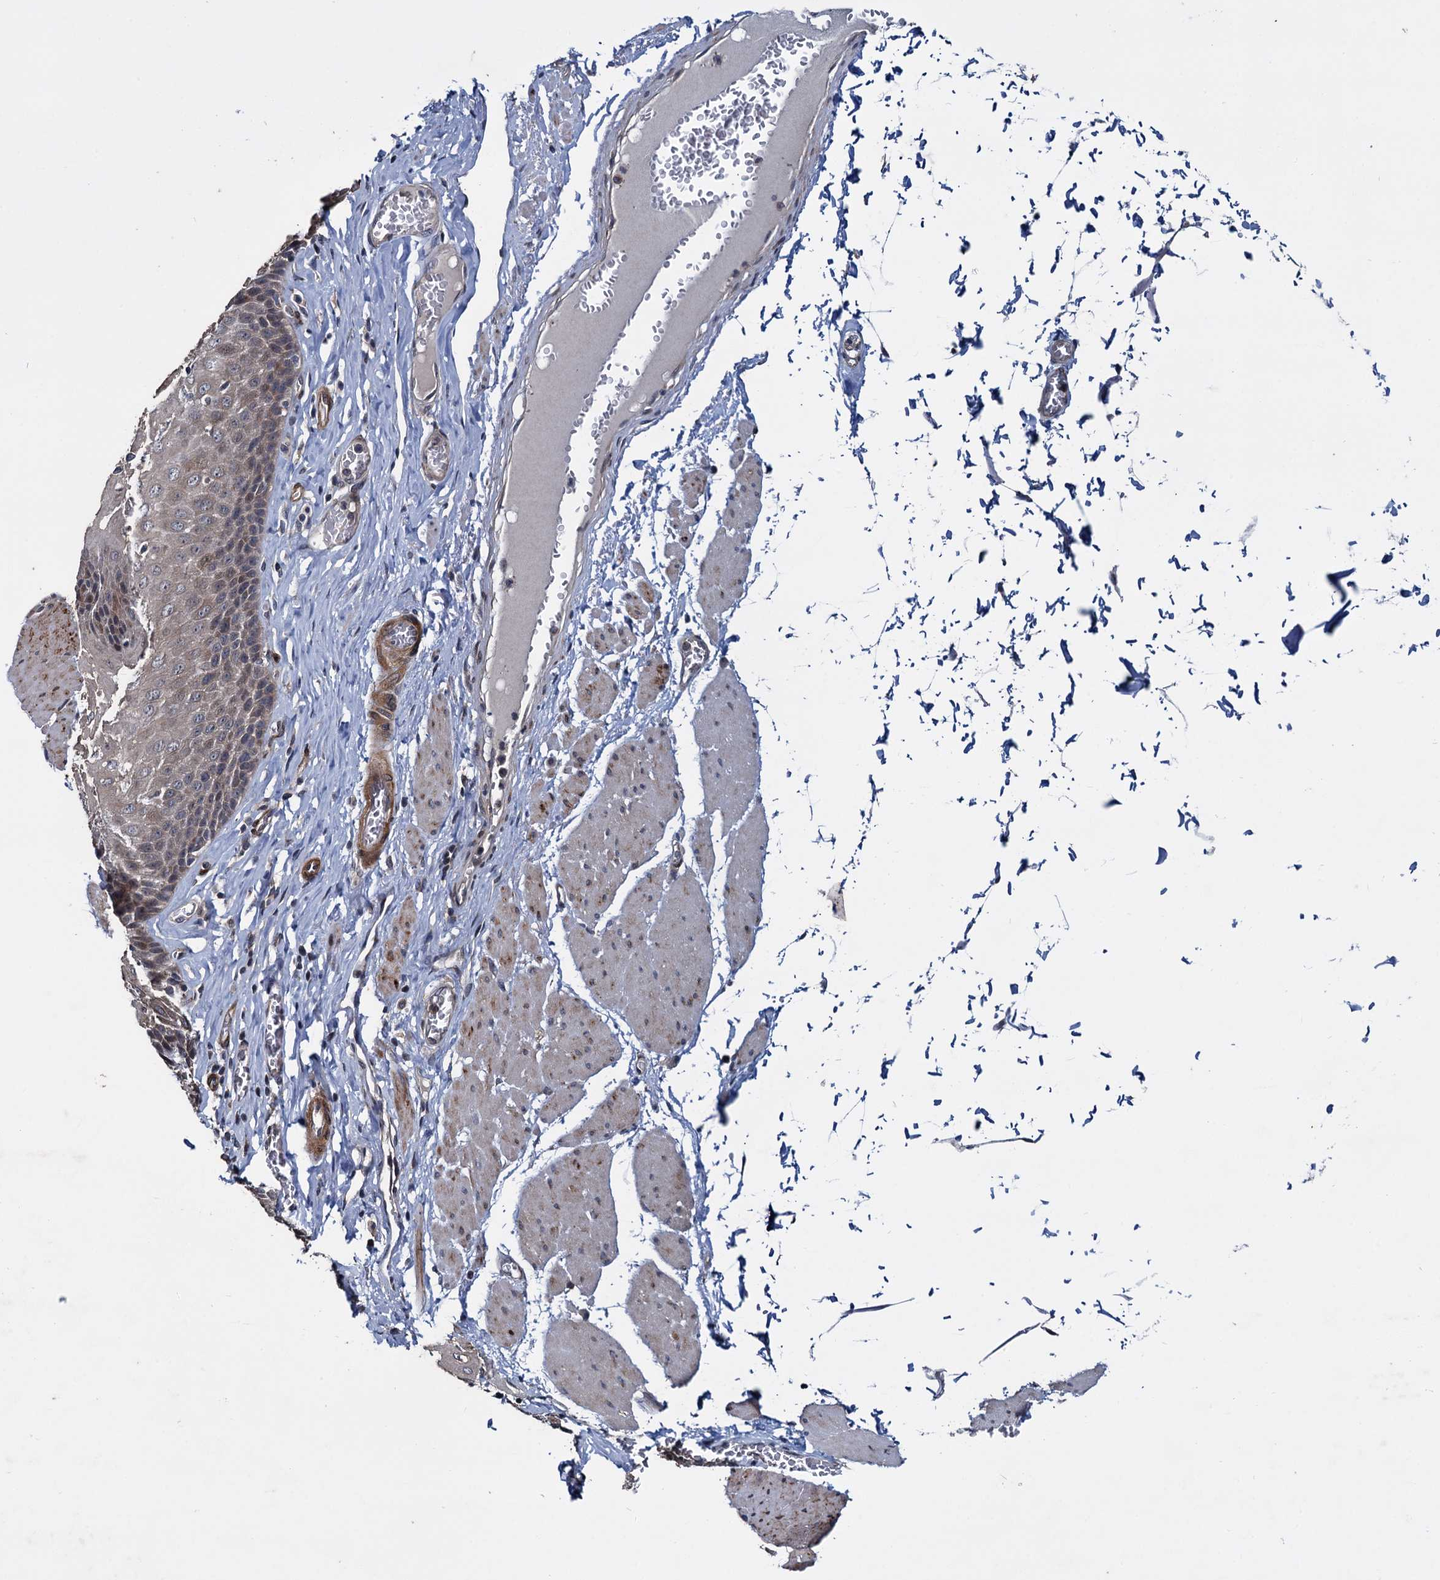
{"staining": {"intensity": "weak", "quantity": "25%-75%", "location": "cytoplasmic/membranous"}, "tissue": "esophagus", "cell_type": "Squamous epithelial cells", "image_type": "normal", "snomed": [{"axis": "morphology", "description": "Normal tissue, NOS"}, {"axis": "topography", "description": "Esophagus"}], "caption": "A histopathology image of esophagus stained for a protein exhibits weak cytoplasmic/membranous brown staining in squamous epithelial cells. (Stains: DAB in brown, nuclei in blue, Microscopy: brightfield microscopy at high magnification).", "gene": "ARHGAP42", "patient": {"sex": "male", "age": 60}}